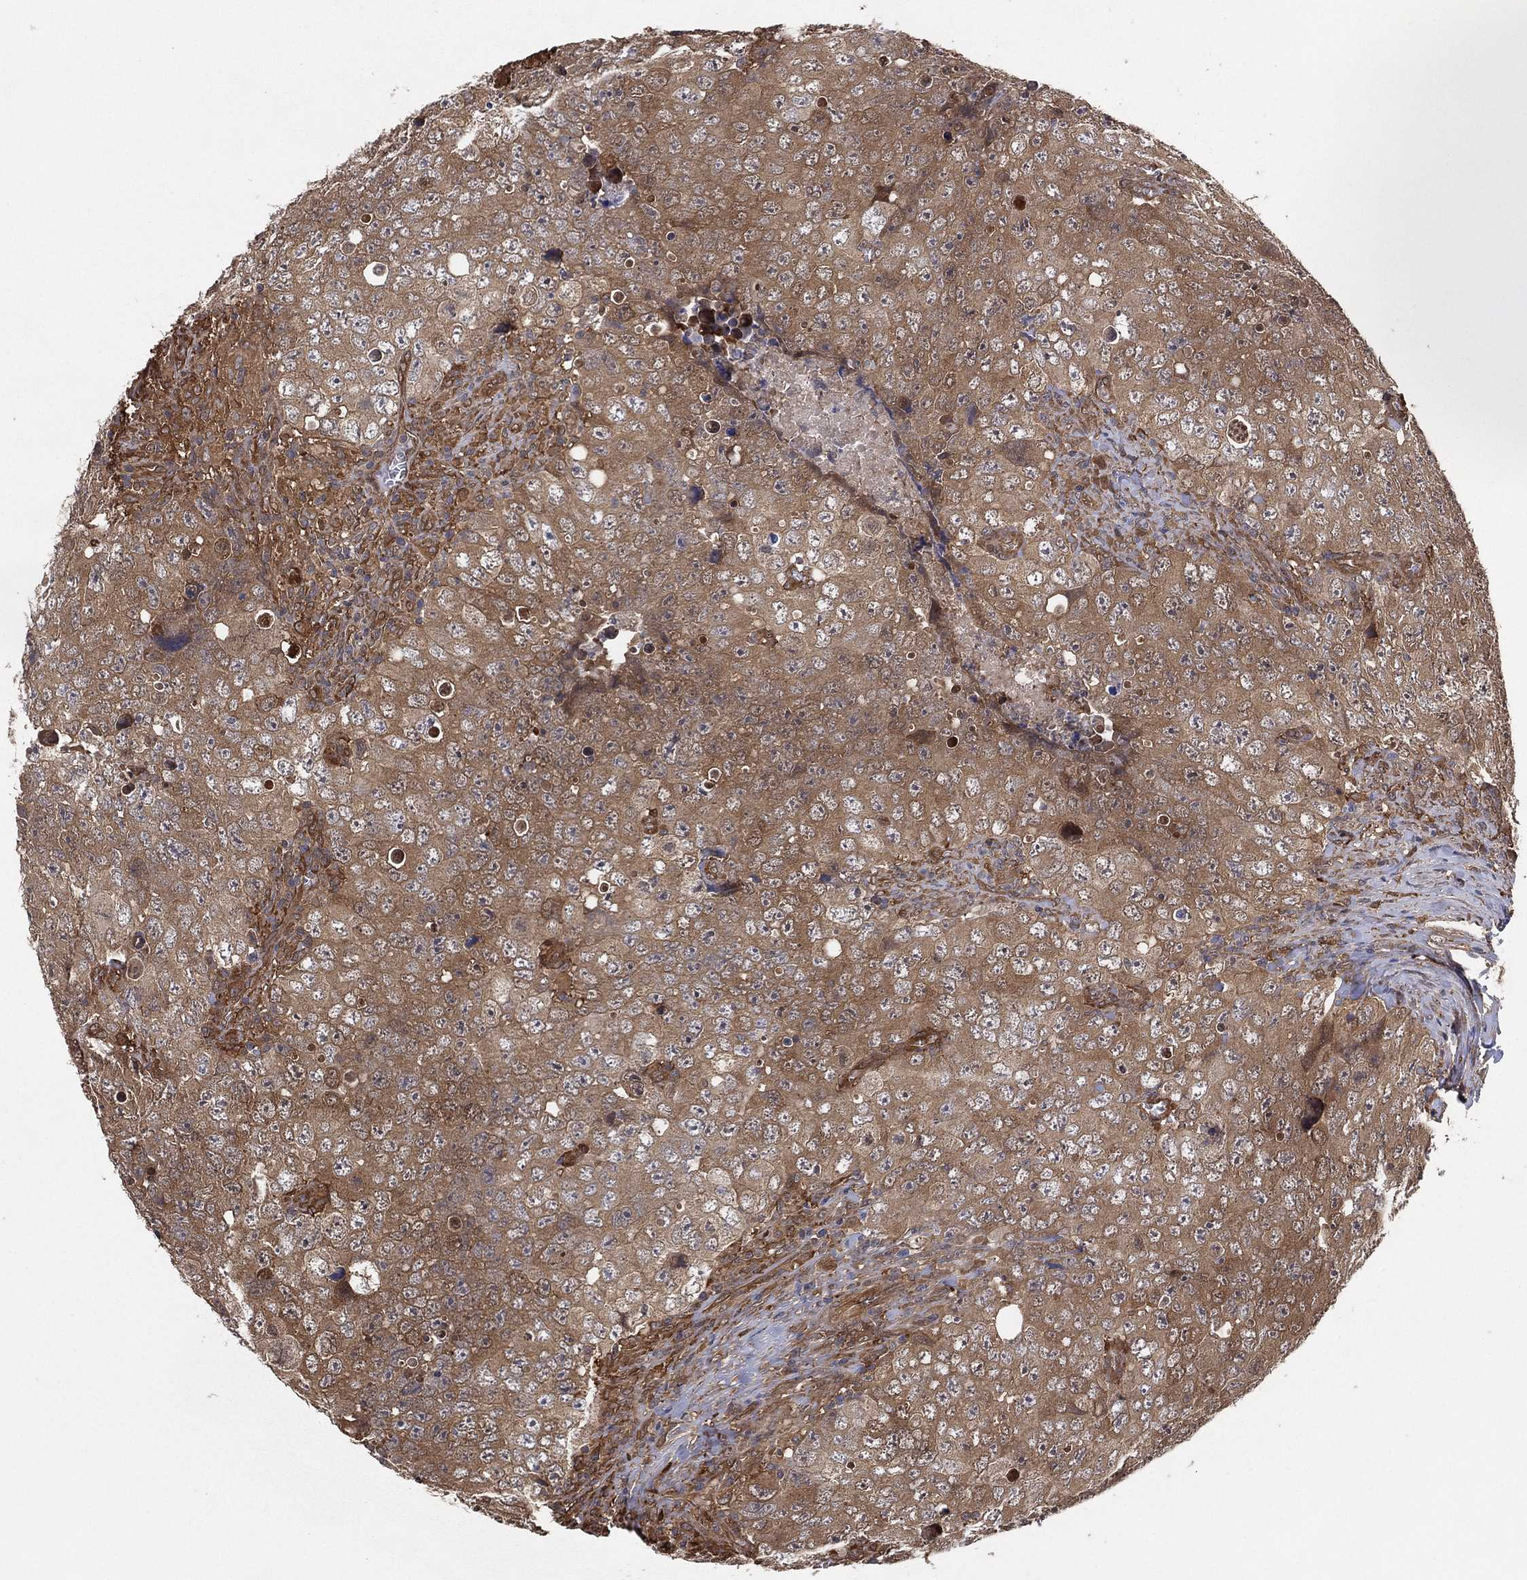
{"staining": {"intensity": "moderate", "quantity": ">75%", "location": "cytoplasmic/membranous"}, "tissue": "testis cancer", "cell_type": "Tumor cells", "image_type": "cancer", "snomed": [{"axis": "morphology", "description": "Seminoma, NOS"}, {"axis": "topography", "description": "Testis"}], "caption": "Seminoma (testis) tissue demonstrates moderate cytoplasmic/membranous positivity in approximately >75% of tumor cells", "gene": "PSMG4", "patient": {"sex": "male", "age": 34}}